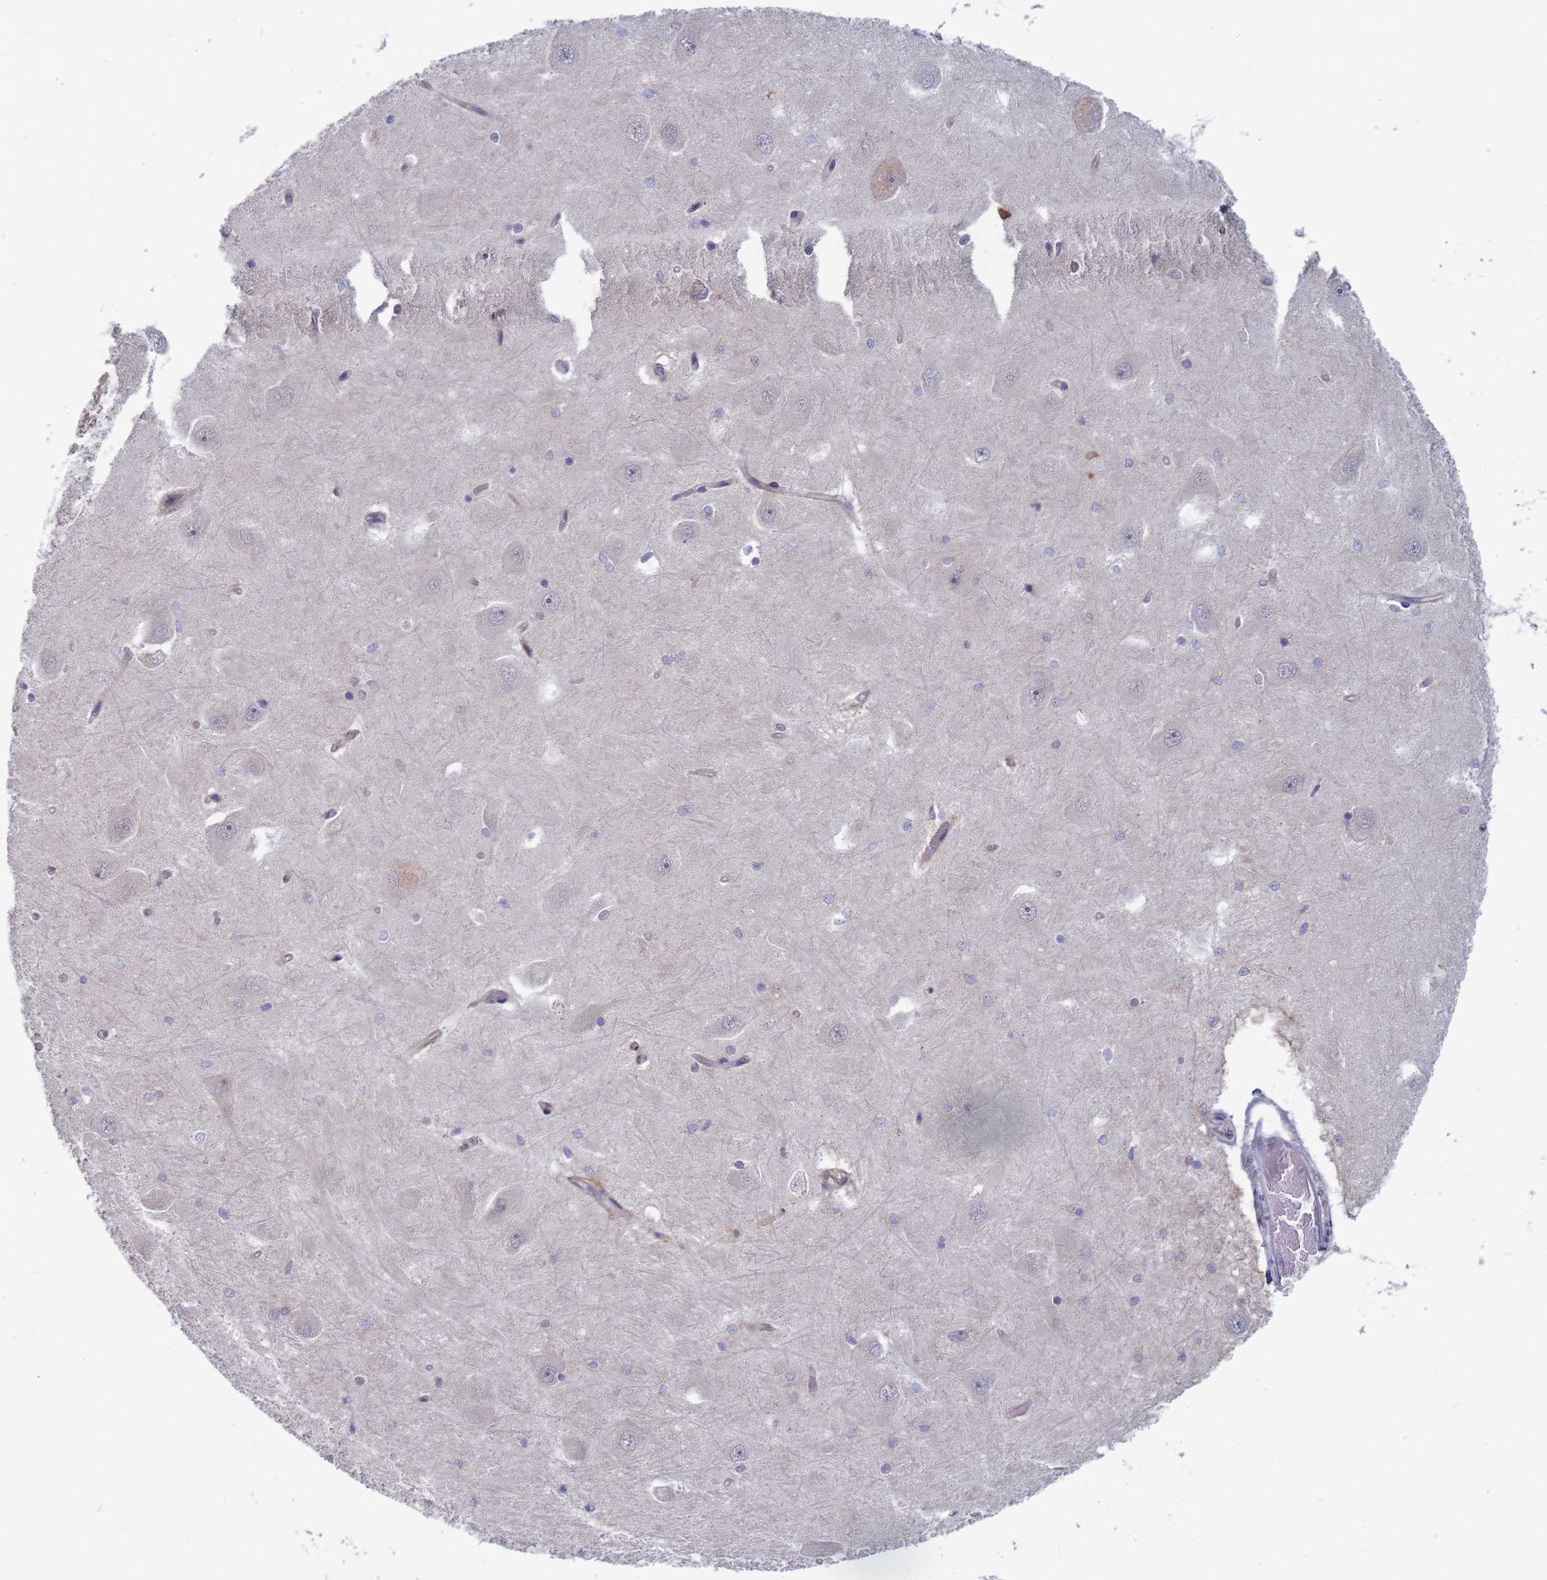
{"staining": {"intensity": "negative", "quantity": "none", "location": "none"}, "tissue": "hippocampus", "cell_type": "Glial cells", "image_type": "normal", "snomed": [{"axis": "morphology", "description": "Normal tissue, NOS"}, {"axis": "topography", "description": "Hippocampus"}], "caption": "Immunohistochemistry of benign hippocampus exhibits no staining in glial cells.", "gene": "SHARPIN", "patient": {"sex": "male", "age": 45}}